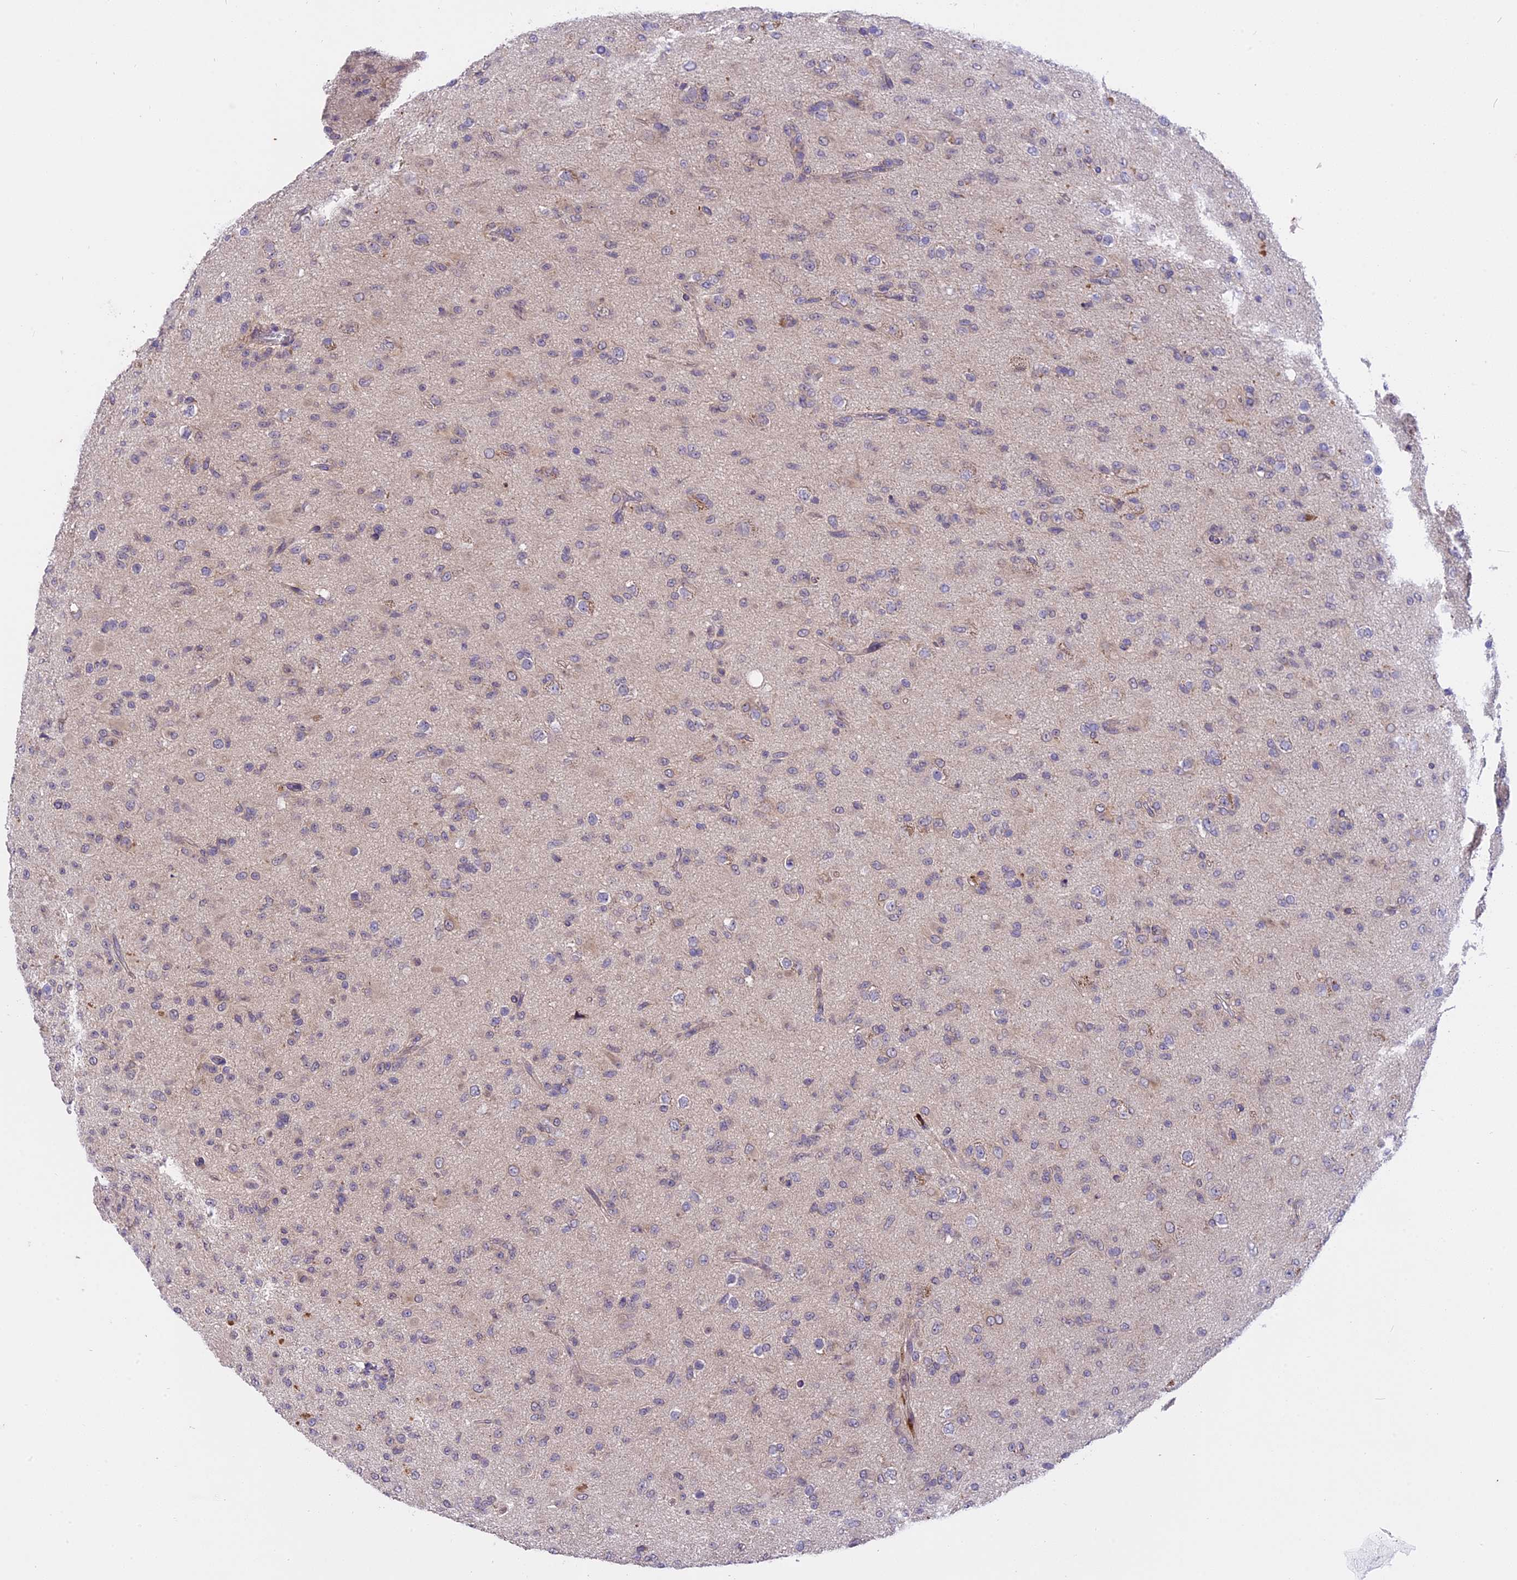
{"staining": {"intensity": "negative", "quantity": "none", "location": "none"}, "tissue": "glioma", "cell_type": "Tumor cells", "image_type": "cancer", "snomed": [{"axis": "morphology", "description": "Glioma, malignant, Low grade"}, {"axis": "topography", "description": "Brain"}], "caption": "Tumor cells show no significant protein staining in glioma.", "gene": "MEMO1", "patient": {"sex": "male", "age": 65}}